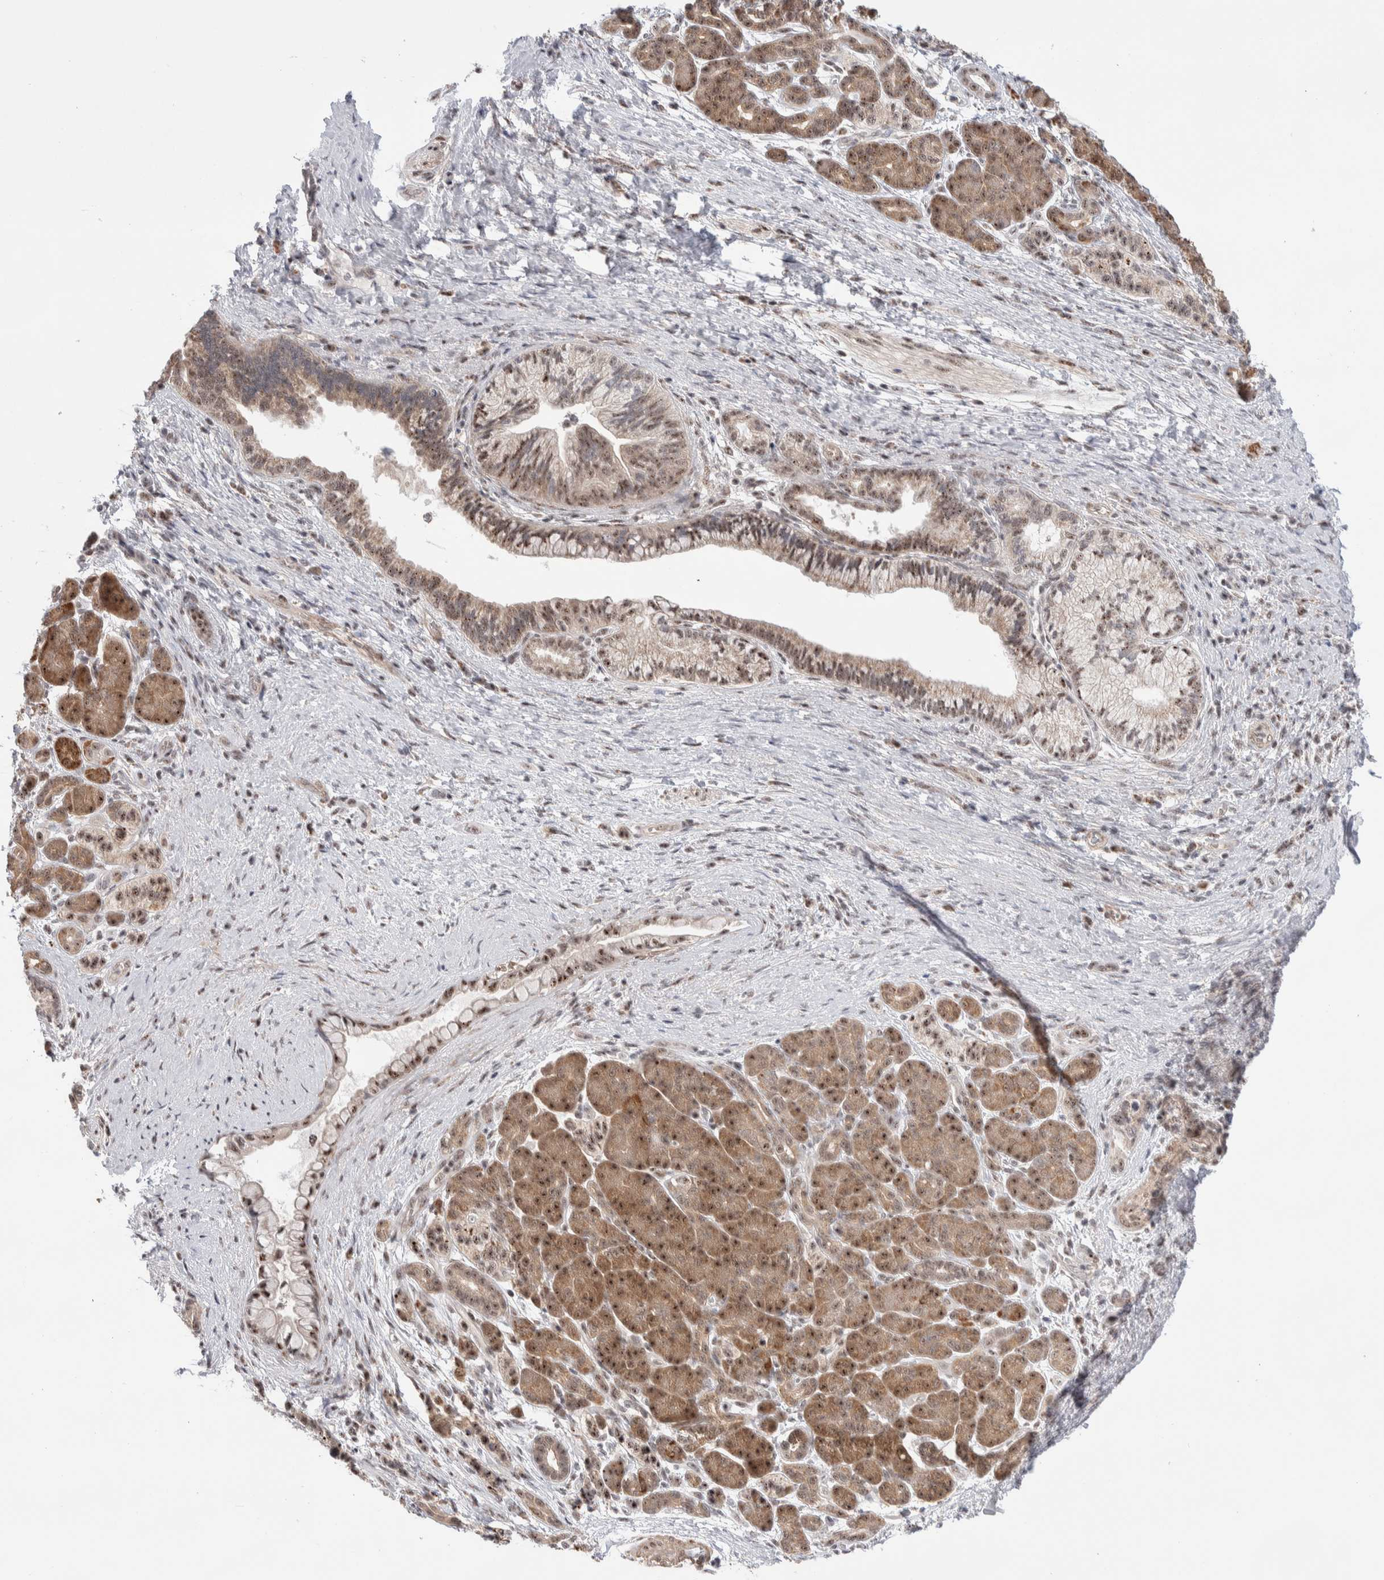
{"staining": {"intensity": "moderate", "quantity": ">75%", "location": "cytoplasmic/membranous,nuclear"}, "tissue": "pancreatic cancer", "cell_type": "Tumor cells", "image_type": "cancer", "snomed": [{"axis": "morphology", "description": "Adenocarcinoma, NOS"}, {"axis": "topography", "description": "Pancreas"}], "caption": "A micrograph of adenocarcinoma (pancreatic) stained for a protein exhibits moderate cytoplasmic/membranous and nuclear brown staining in tumor cells. (IHC, brightfield microscopy, high magnification).", "gene": "ZNF695", "patient": {"sex": "male", "age": 59}}